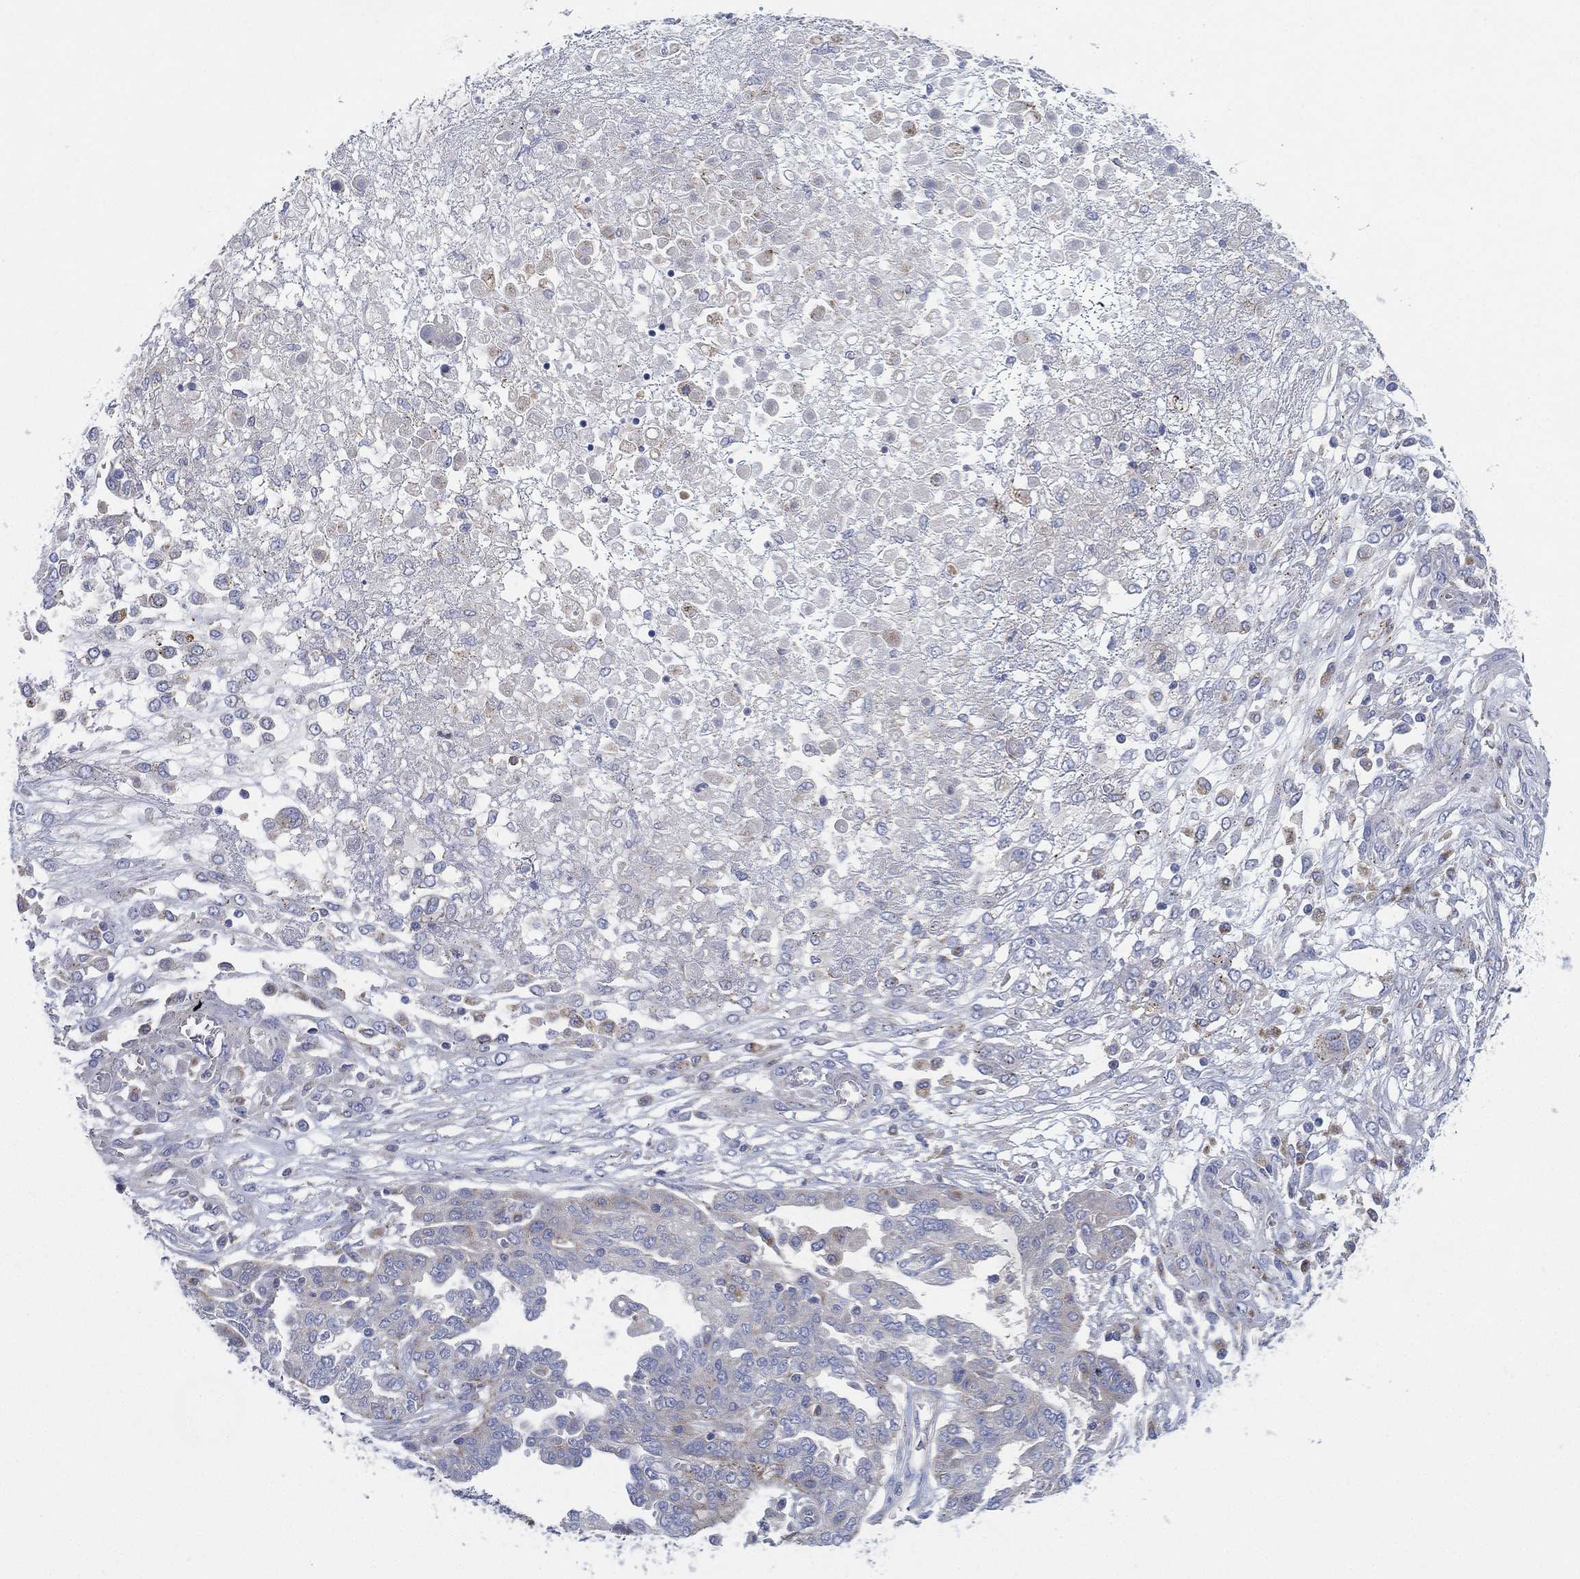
{"staining": {"intensity": "negative", "quantity": "none", "location": "none"}, "tissue": "ovarian cancer", "cell_type": "Tumor cells", "image_type": "cancer", "snomed": [{"axis": "morphology", "description": "Cystadenocarcinoma, serous, NOS"}, {"axis": "topography", "description": "Ovary"}], "caption": "IHC of ovarian serous cystadenocarcinoma exhibits no expression in tumor cells. Nuclei are stained in blue.", "gene": "GALNS", "patient": {"sex": "female", "age": 67}}